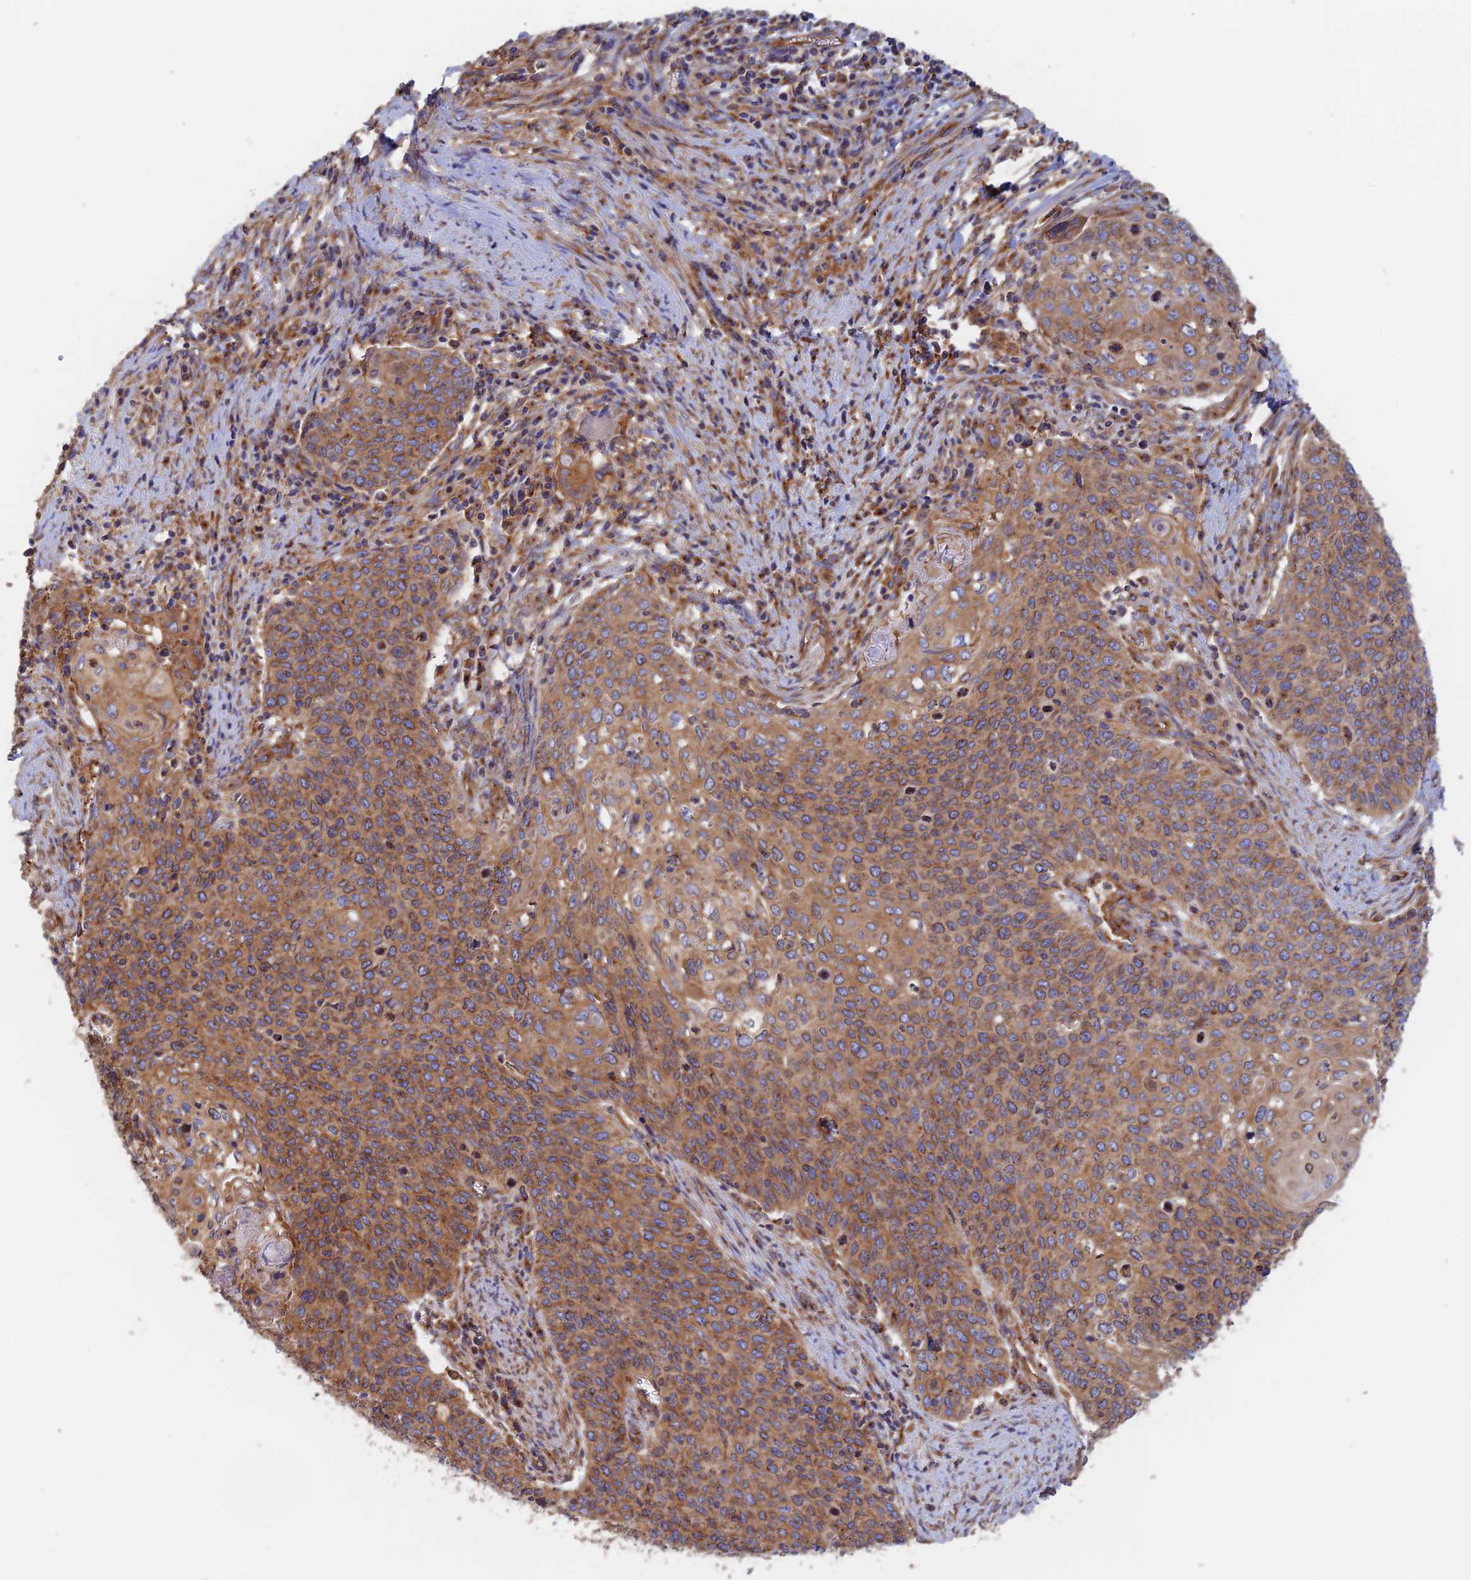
{"staining": {"intensity": "strong", "quantity": ">75%", "location": "cytoplasmic/membranous"}, "tissue": "cervical cancer", "cell_type": "Tumor cells", "image_type": "cancer", "snomed": [{"axis": "morphology", "description": "Squamous cell carcinoma, NOS"}, {"axis": "topography", "description": "Cervix"}], "caption": "An image showing strong cytoplasmic/membranous expression in about >75% of tumor cells in squamous cell carcinoma (cervical), as visualized by brown immunohistochemical staining.", "gene": "DCTN2", "patient": {"sex": "female", "age": 39}}